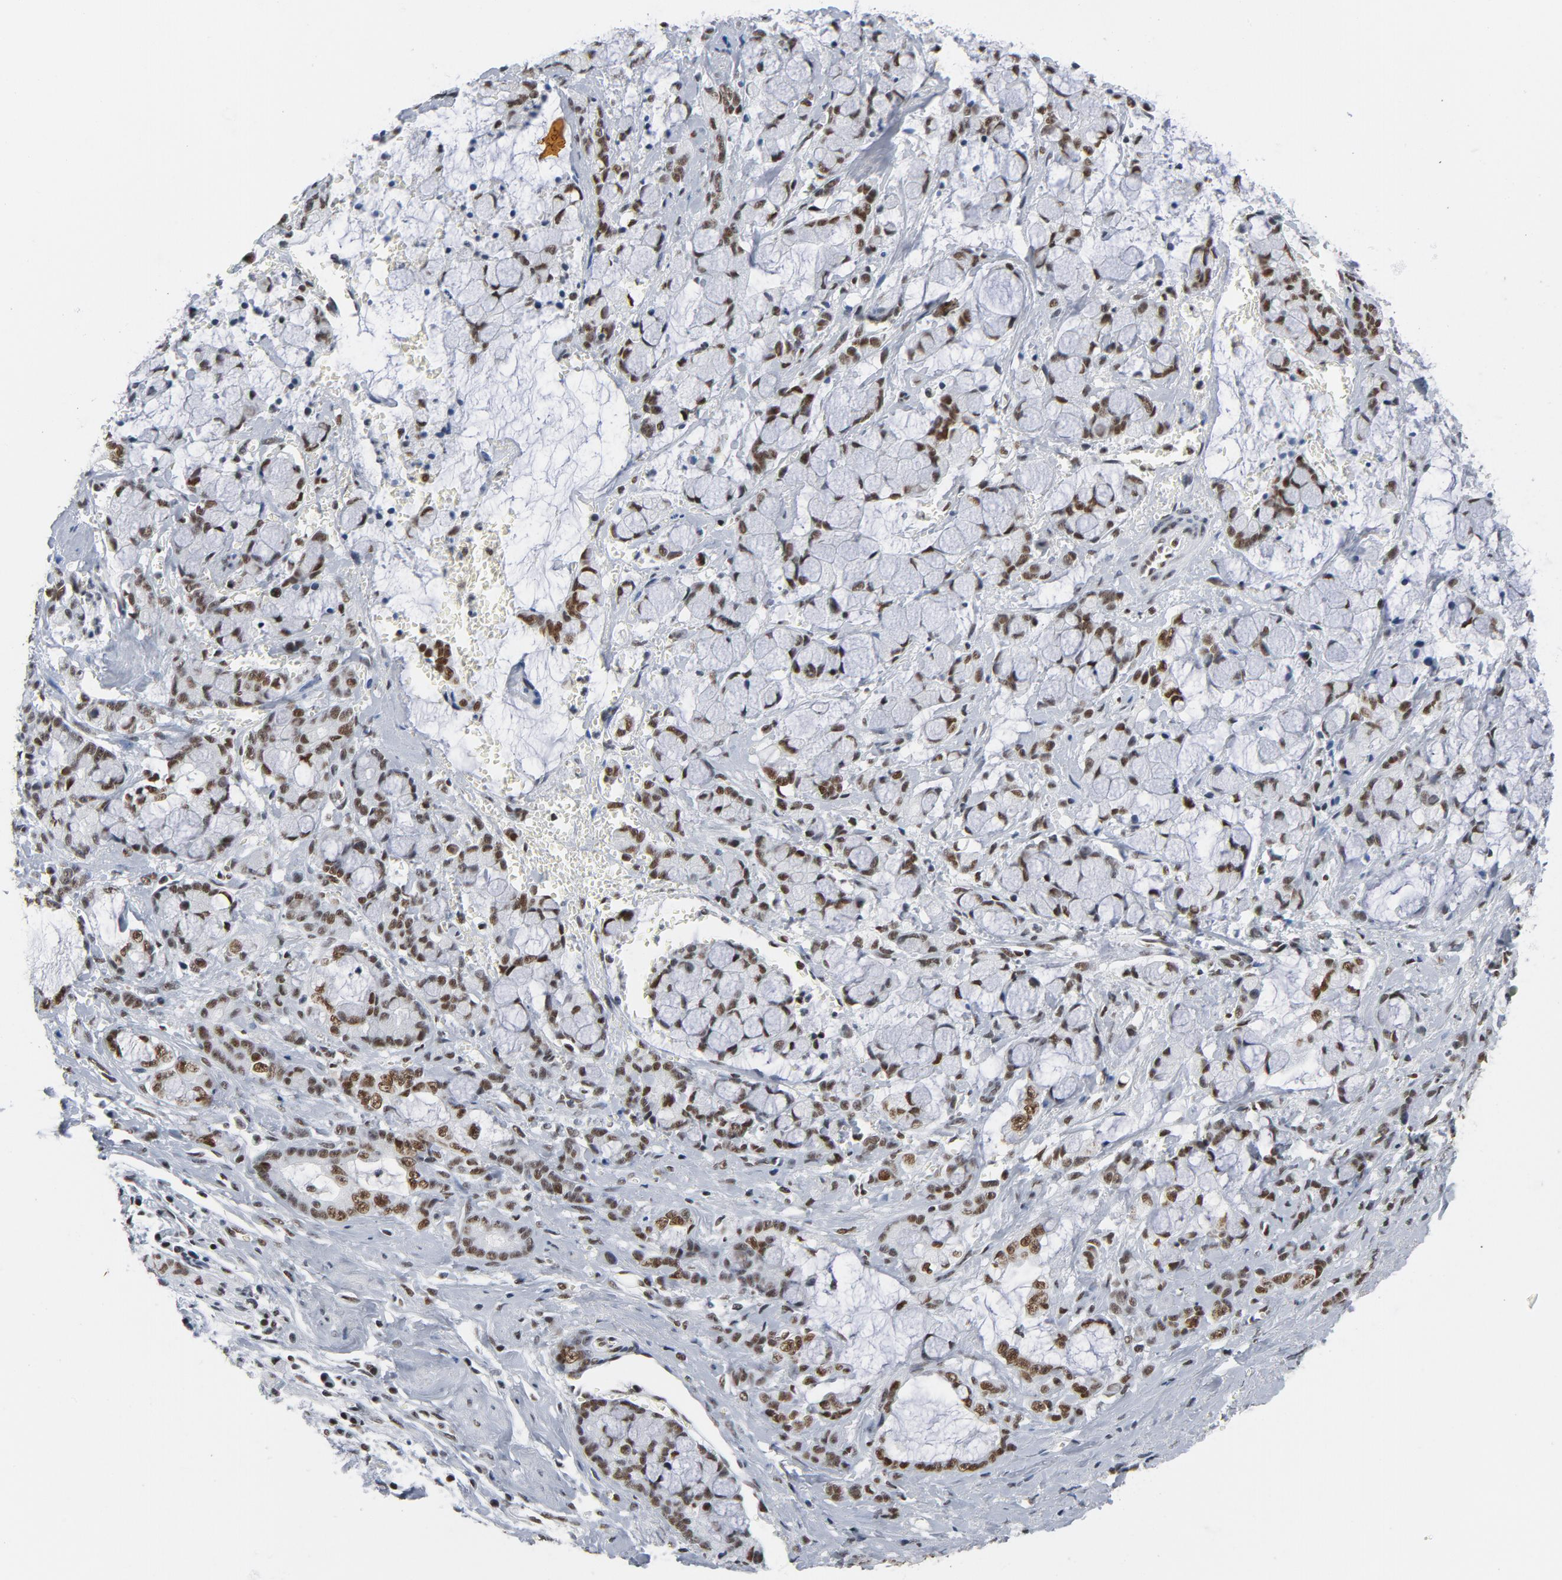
{"staining": {"intensity": "moderate", "quantity": ">75%", "location": "nuclear"}, "tissue": "pancreatic cancer", "cell_type": "Tumor cells", "image_type": "cancer", "snomed": [{"axis": "morphology", "description": "Adenocarcinoma, NOS"}, {"axis": "topography", "description": "Pancreas"}], "caption": "Immunohistochemistry (DAB (3,3'-diaminobenzidine)) staining of adenocarcinoma (pancreatic) displays moderate nuclear protein staining in about >75% of tumor cells. The staining was performed using DAB (3,3'-diaminobenzidine) to visualize the protein expression in brown, while the nuclei were stained in blue with hematoxylin (Magnification: 20x).", "gene": "CSTF2", "patient": {"sex": "female", "age": 73}}